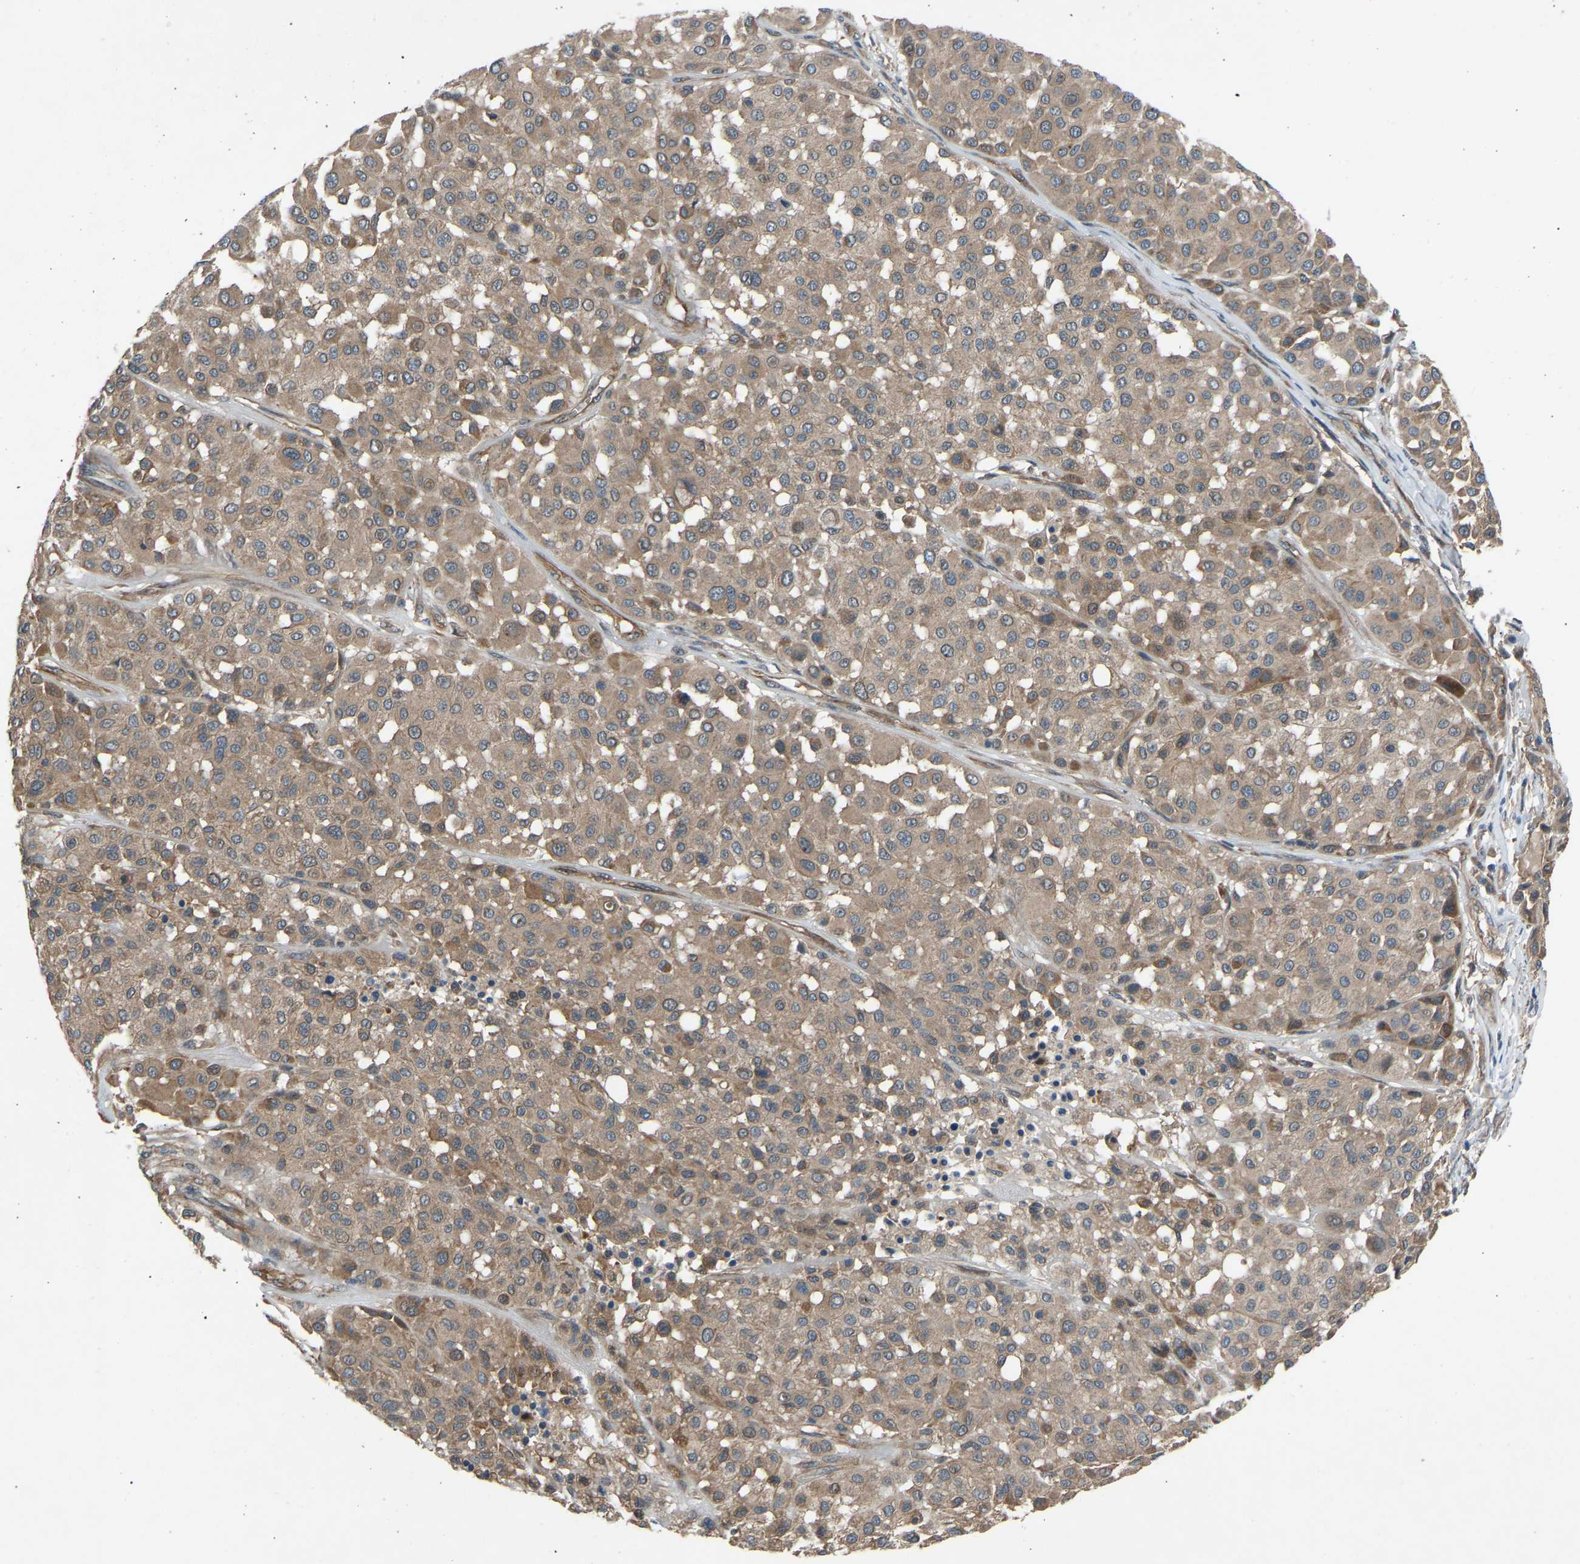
{"staining": {"intensity": "moderate", "quantity": ">75%", "location": "cytoplasmic/membranous"}, "tissue": "melanoma", "cell_type": "Tumor cells", "image_type": "cancer", "snomed": [{"axis": "morphology", "description": "Malignant melanoma, Metastatic site"}, {"axis": "topography", "description": "Soft tissue"}], "caption": "A medium amount of moderate cytoplasmic/membranous staining is appreciated in approximately >75% of tumor cells in melanoma tissue. The staining was performed using DAB (3,3'-diaminobenzidine), with brown indicating positive protein expression. Nuclei are stained blue with hematoxylin.", "gene": "GAS2L1", "patient": {"sex": "male", "age": 41}}